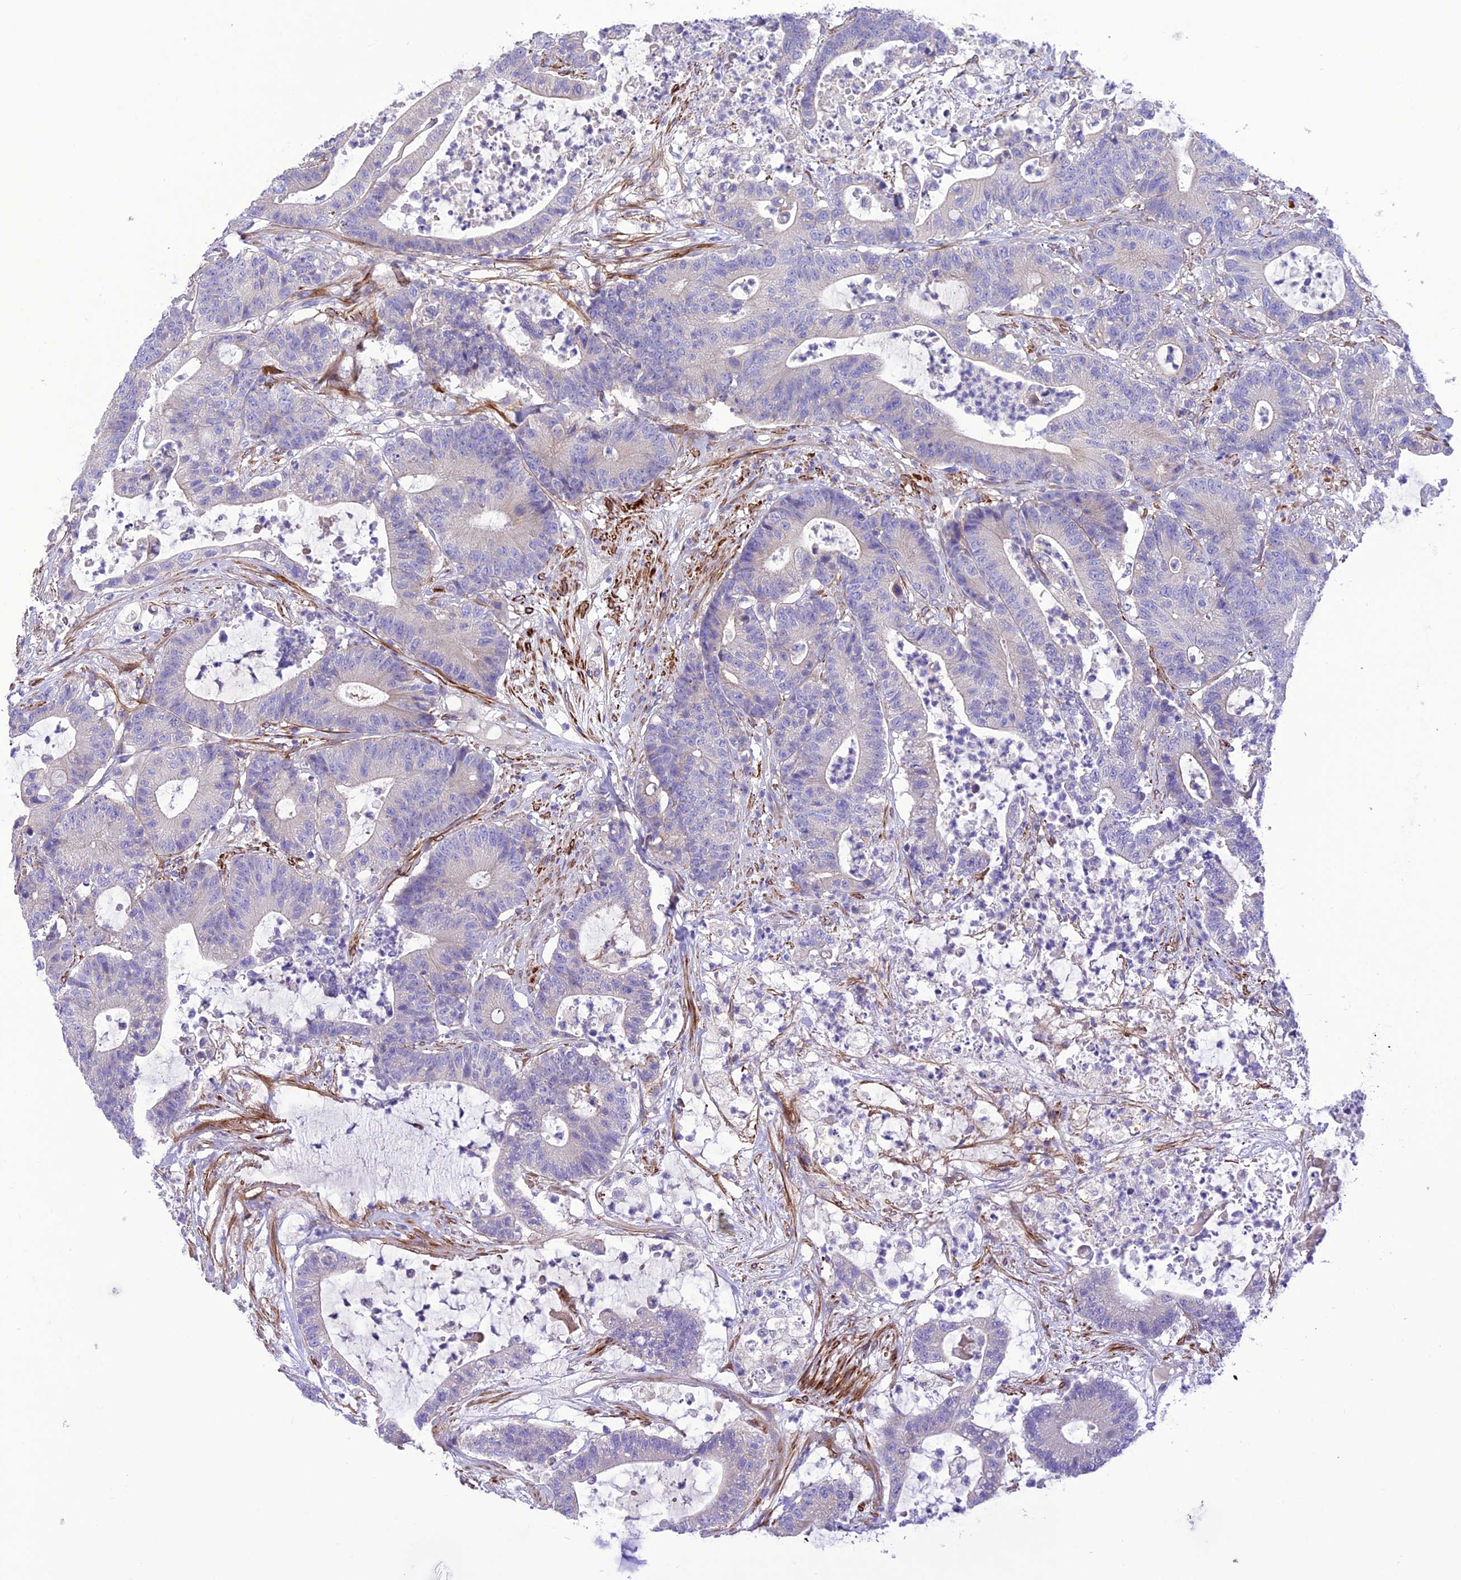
{"staining": {"intensity": "negative", "quantity": "none", "location": "none"}, "tissue": "colorectal cancer", "cell_type": "Tumor cells", "image_type": "cancer", "snomed": [{"axis": "morphology", "description": "Adenocarcinoma, NOS"}, {"axis": "topography", "description": "Colon"}], "caption": "Tumor cells show no significant staining in colorectal adenocarcinoma.", "gene": "FRA10AC1", "patient": {"sex": "female", "age": 84}}